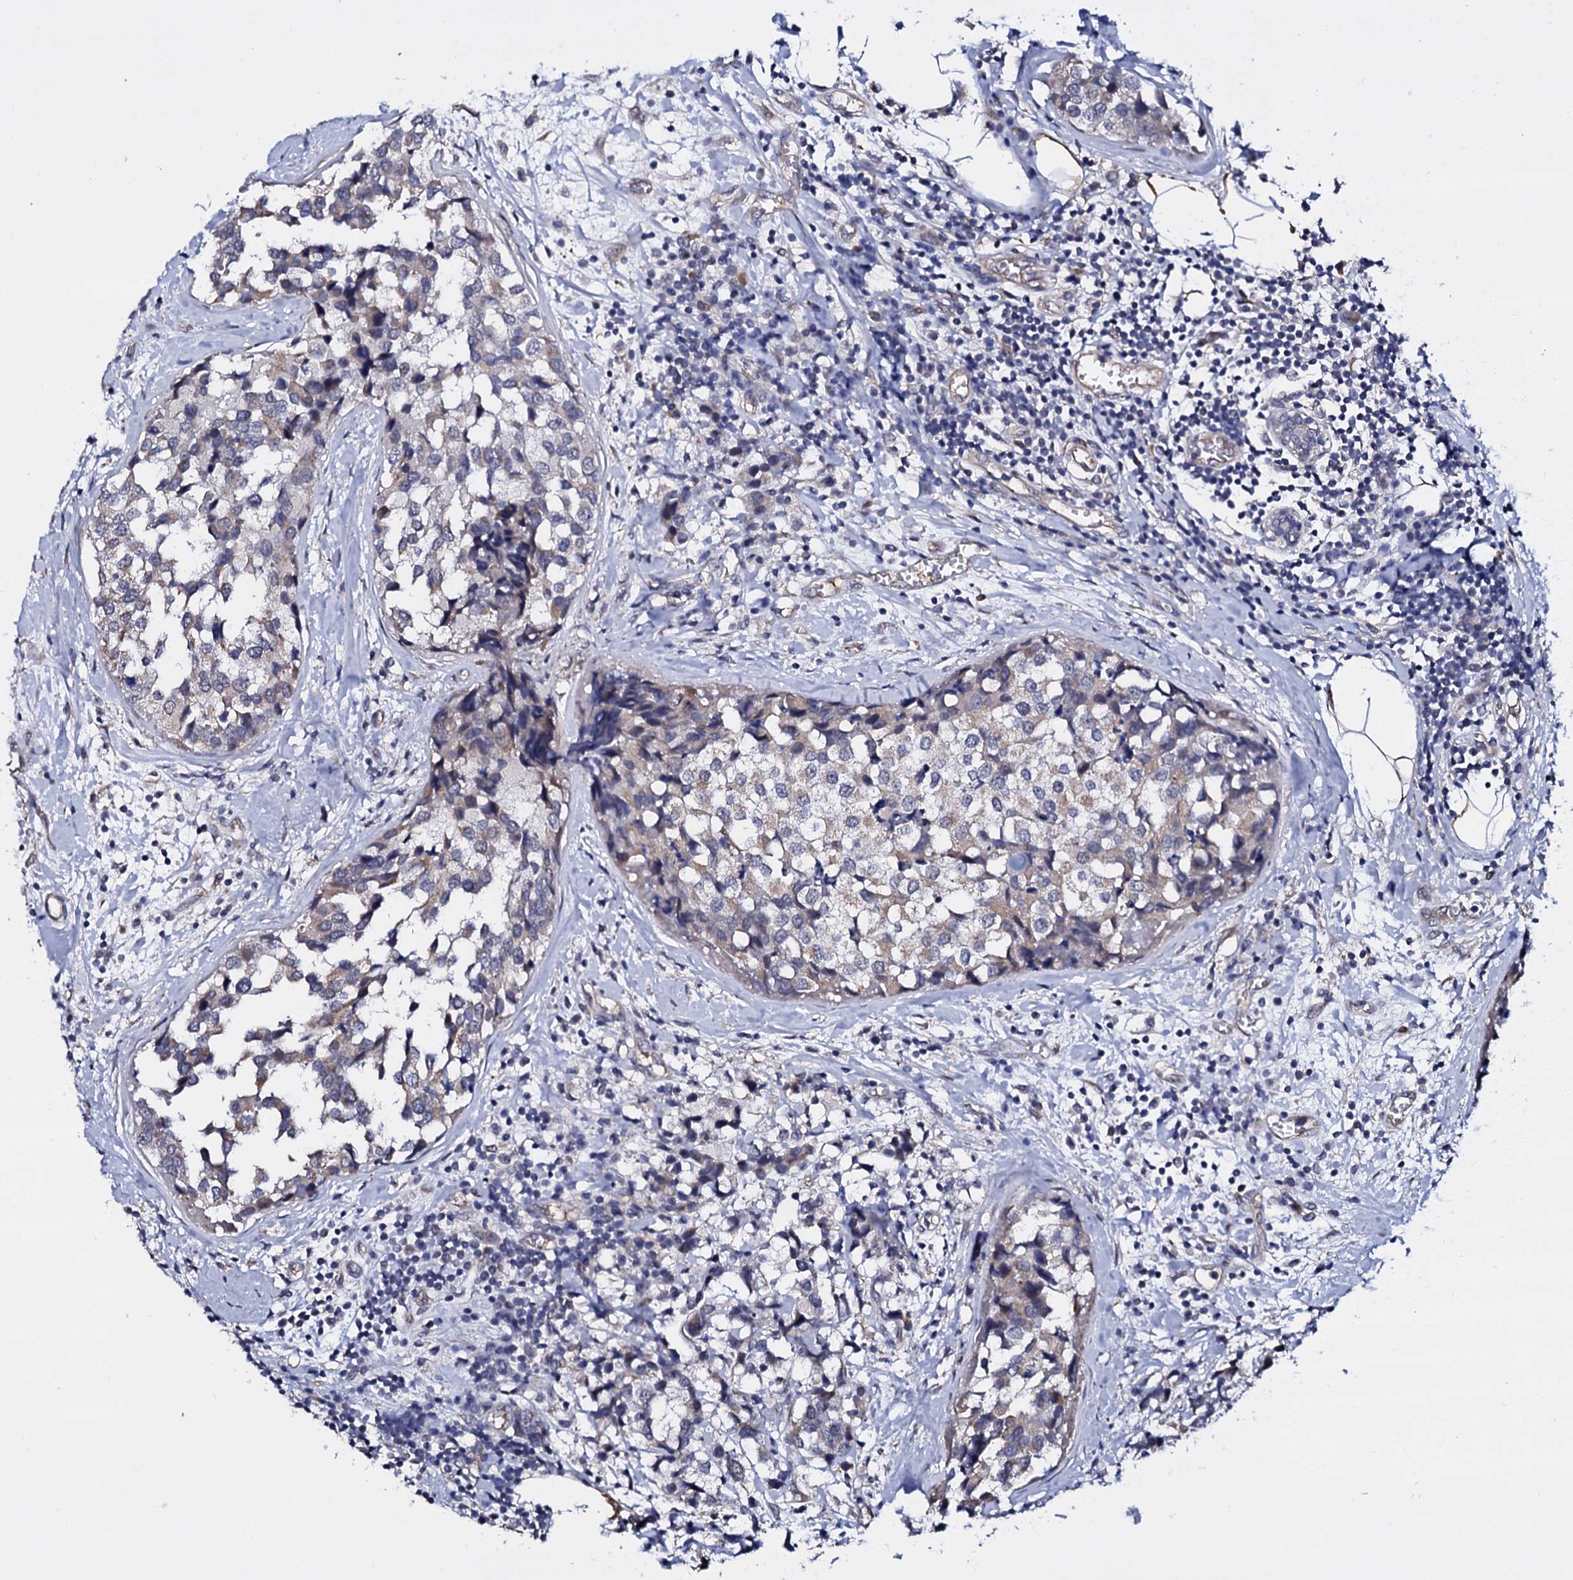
{"staining": {"intensity": "negative", "quantity": "none", "location": "none"}, "tissue": "breast cancer", "cell_type": "Tumor cells", "image_type": "cancer", "snomed": [{"axis": "morphology", "description": "Lobular carcinoma"}, {"axis": "topography", "description": "Breast"}], "caption": "The immunohistochemistry (IHC) micrograph has no significant positivity in tumor cells of breast lobular carcinoma tissue. (DAB (3,3'-diaminobenzidine) IHC with hematoxylin counter stain).", "gene": "GAREM1", "patient": {"sex": "female", "age": 59}}